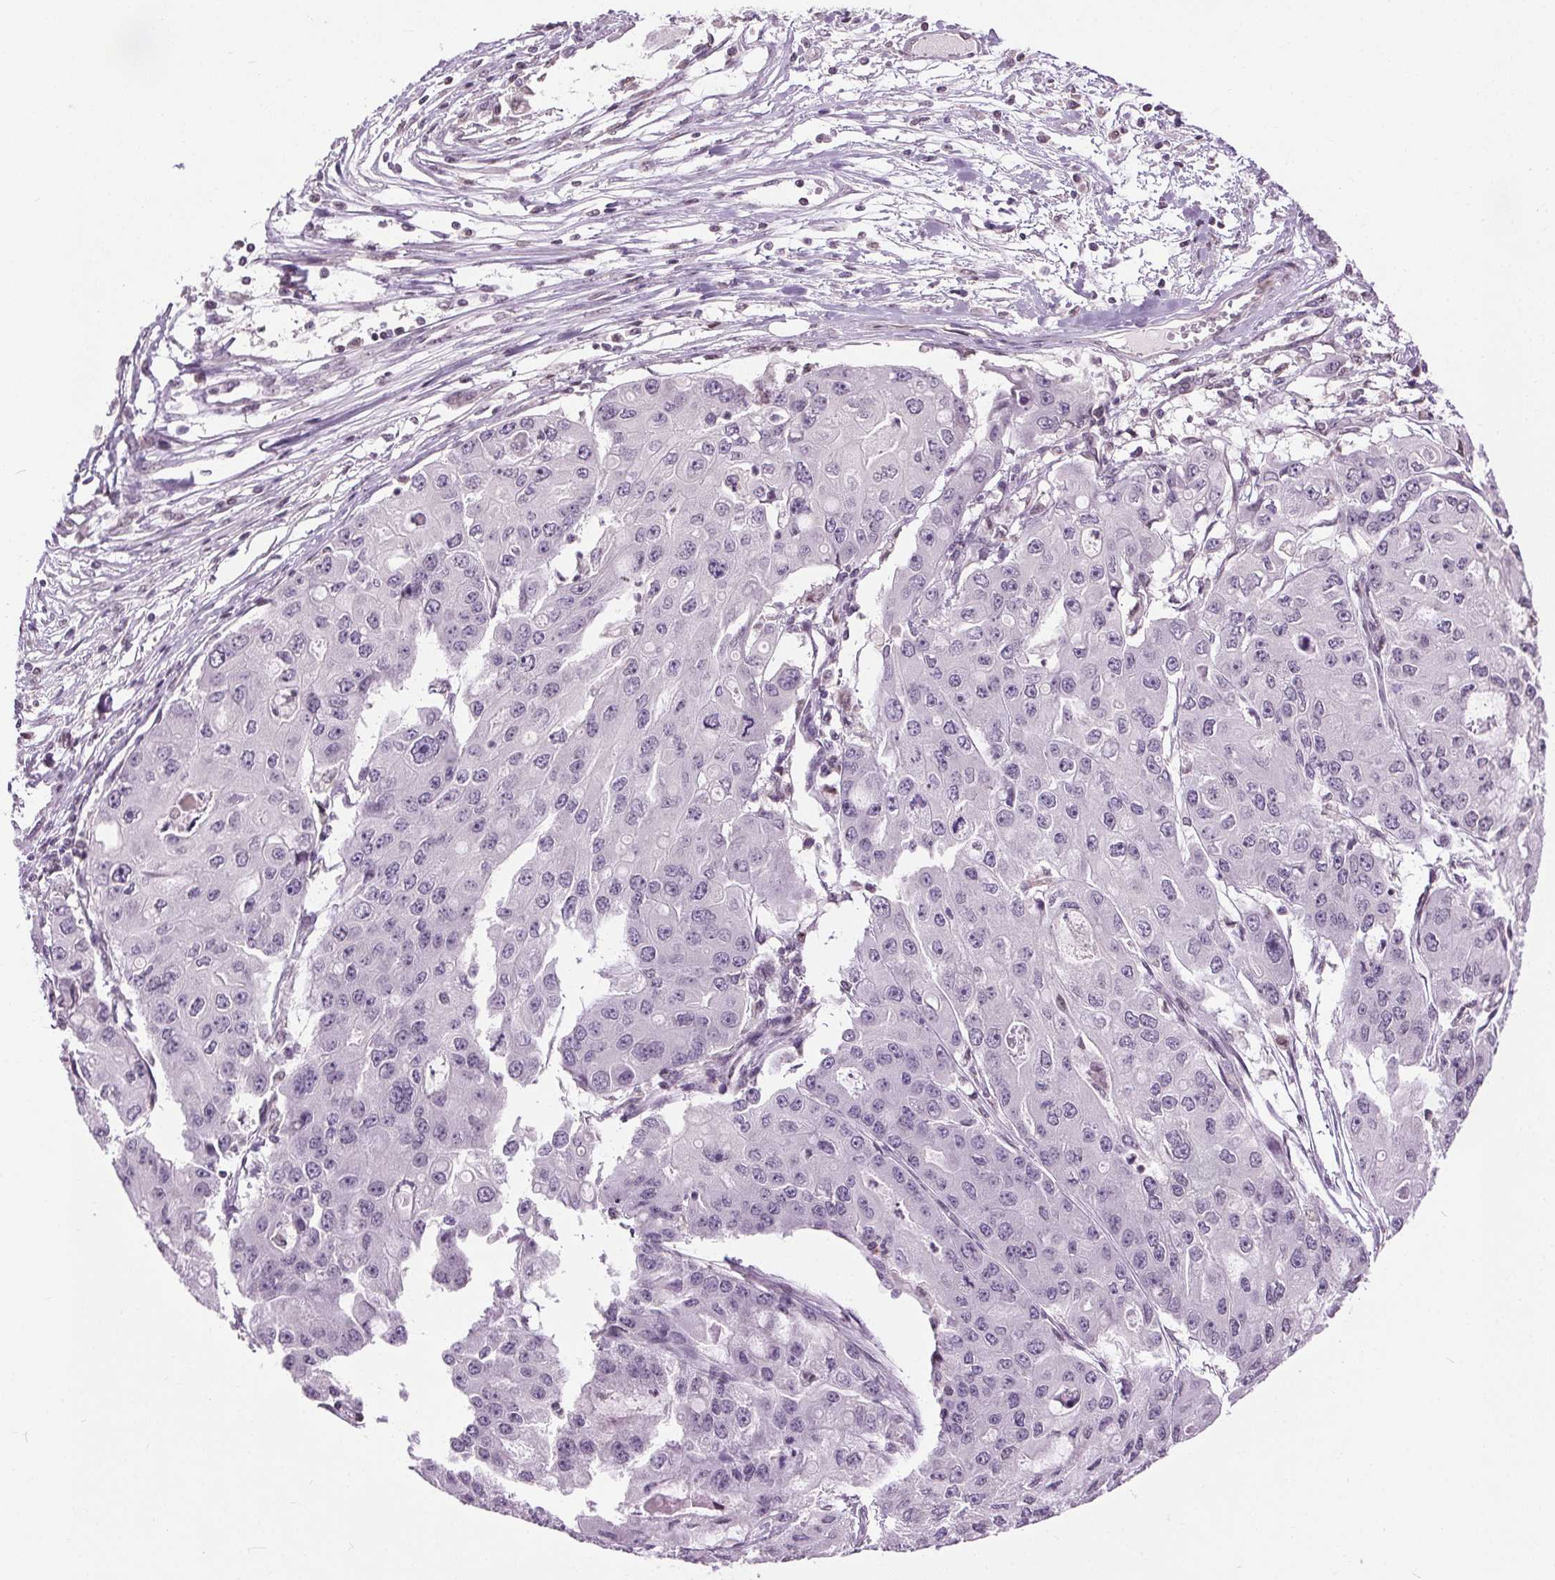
{"staining": {"intensity": "weak", "quantity": "<25%", "location": "nuclear"}, "tissue": "ovarian cancer", "cell_type": "Tumor cells", "image_type": "cancer", "snomed": [{"axis": "morphology", "description": "Cystadenocarcinoma, serous, NOS"}, {"axis": "topography", "description": "Ovary"}], "caption": "Immunohistochemistry (IHC) of human ovarian cancer (serous cystadenocarcinoma) displays no expression in tumor cells. (DAB immunohistochemistry (IHC) with hematoxylin counter stain).", "gene": "LFNG", "patient": {"sex": "female", "age": 56}}